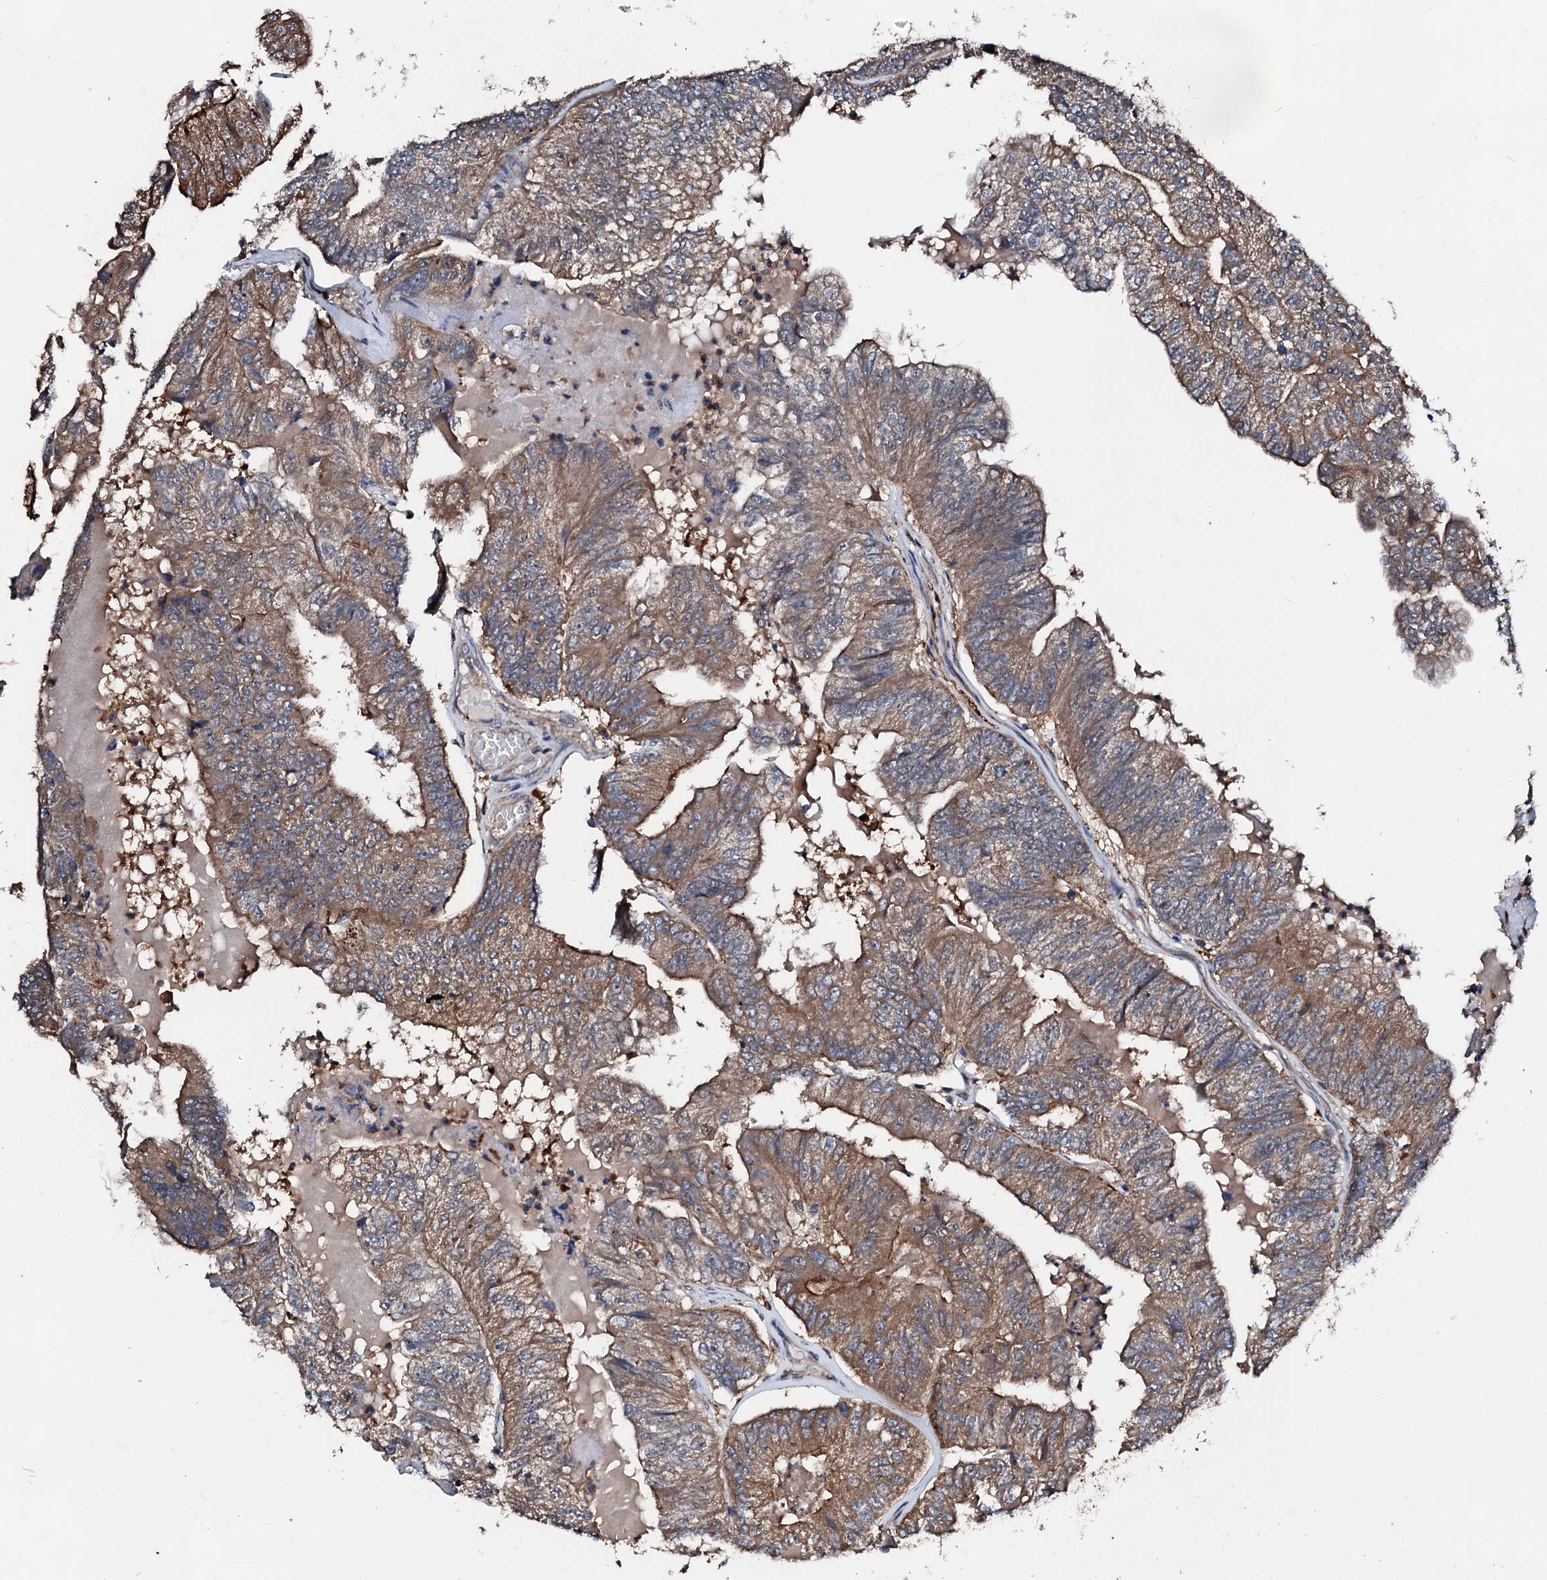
{"staining": {"intensity": "moderate", "quantity": ">75%", "location": "cytoplasmic/membranous"}, "tissue": "colorectal cancer", "cell_type": "Tumor cells", "image_type": "cancer", "snomed": [{"axis": "morphology", "description": "Adenocarcinoma, NOS"}, {"axis": "topography", "description": "Colon"}], "caption": "Protein staining exhibits moderate cytoplasmic/membranous expression in about >75% of tumor cells in colorectal cancer (adenocarcinoma).", "gene": "FGD4", "patient": {"sex": "female", "age": 67}}